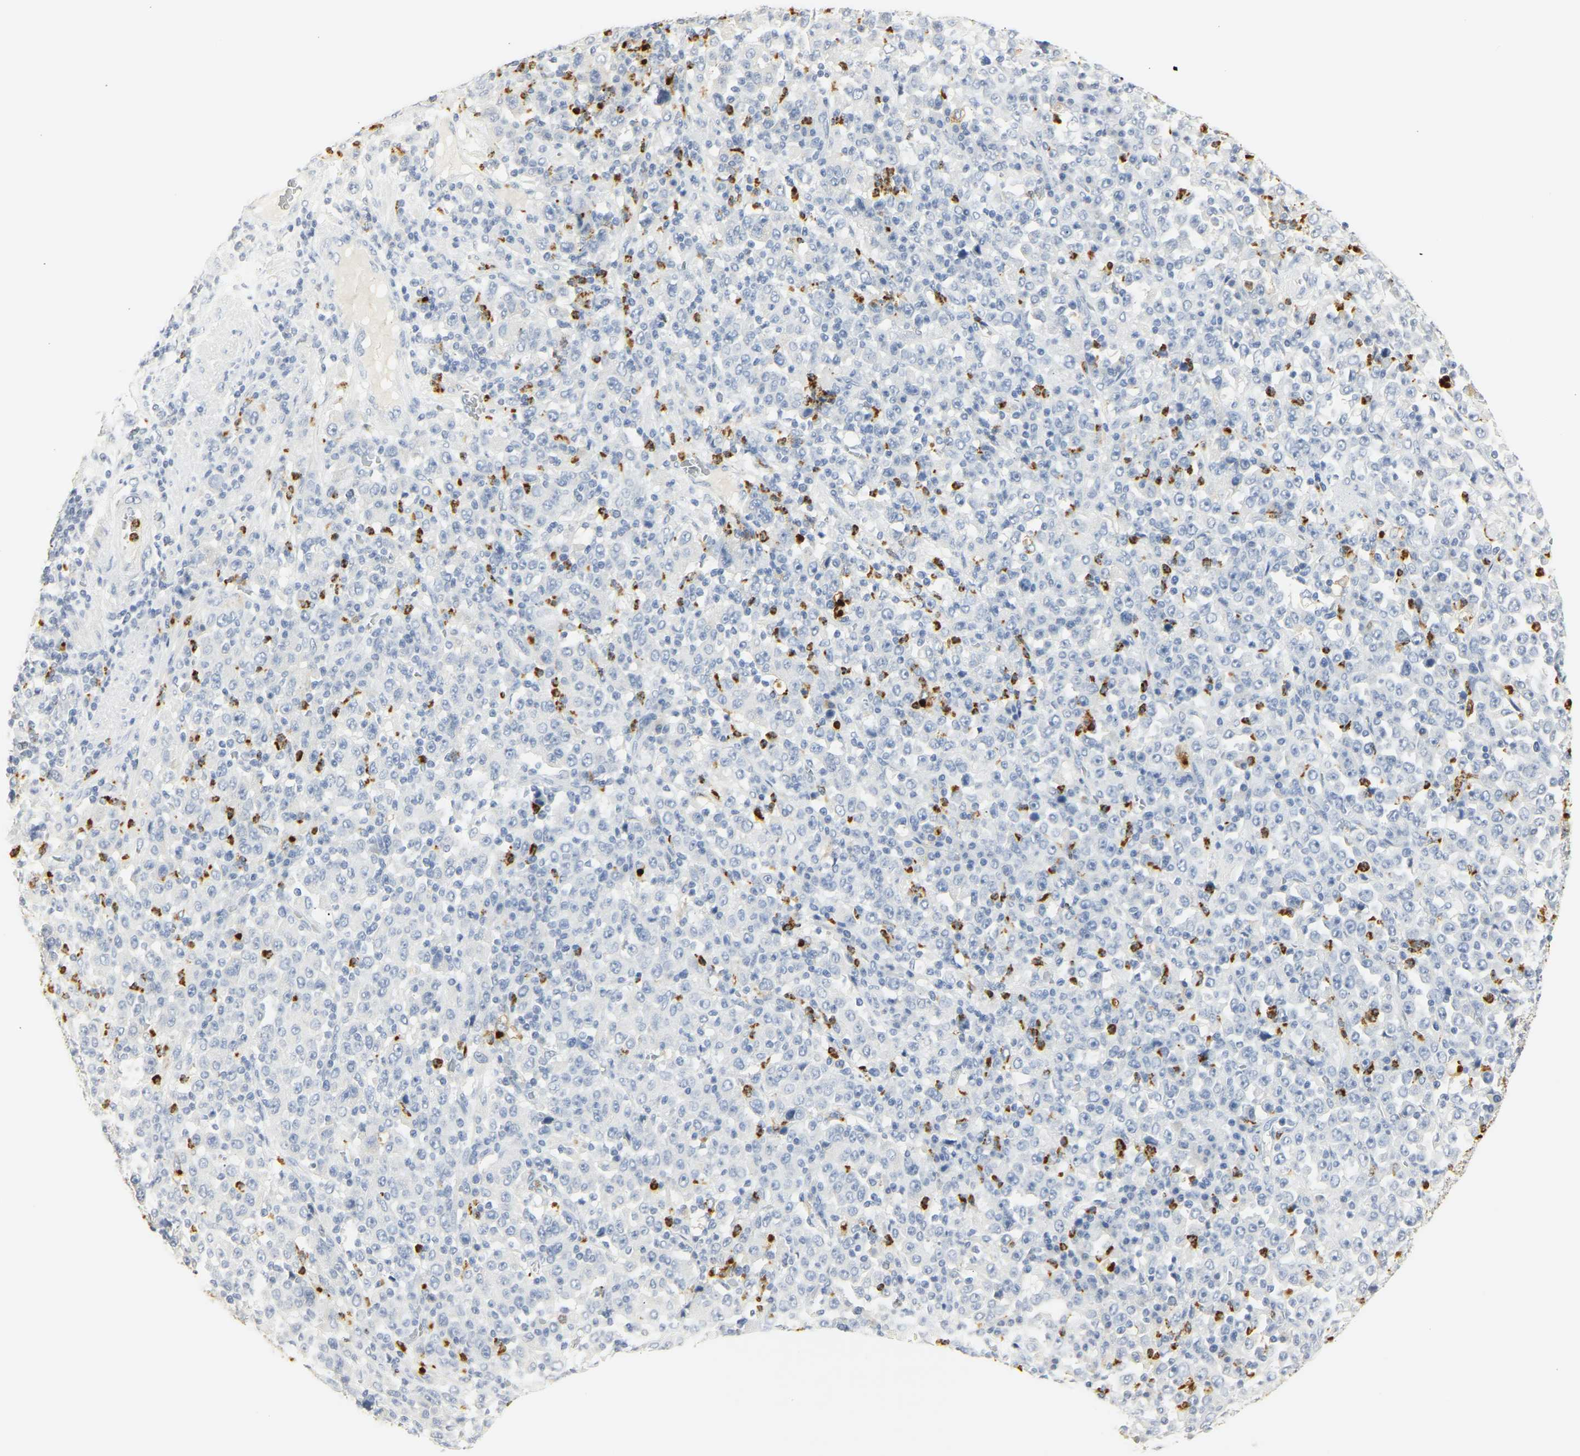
{"staining": {"intensity": "negative", "quantity": "none", "location": "none"}, "tissue": "stomach cancer", "cell_type": "Tumor cells", "image_type": "cancer", "snomed": [{"axis": "morphology", "description": "Normal tissue, NOS"}, {"axis": "morphology", "description": "Adenocarcinoma, NOS"}, {"axis": "topography", "description": "Stomach, upper"}, {"axis": "topography", "description": "Stomach"}], "caption": "An image of human stomach adenocarcinoma is negative for staining in tumor cells.", "gene": "MPO", "patient": {"sex": "male", "age": 59}}